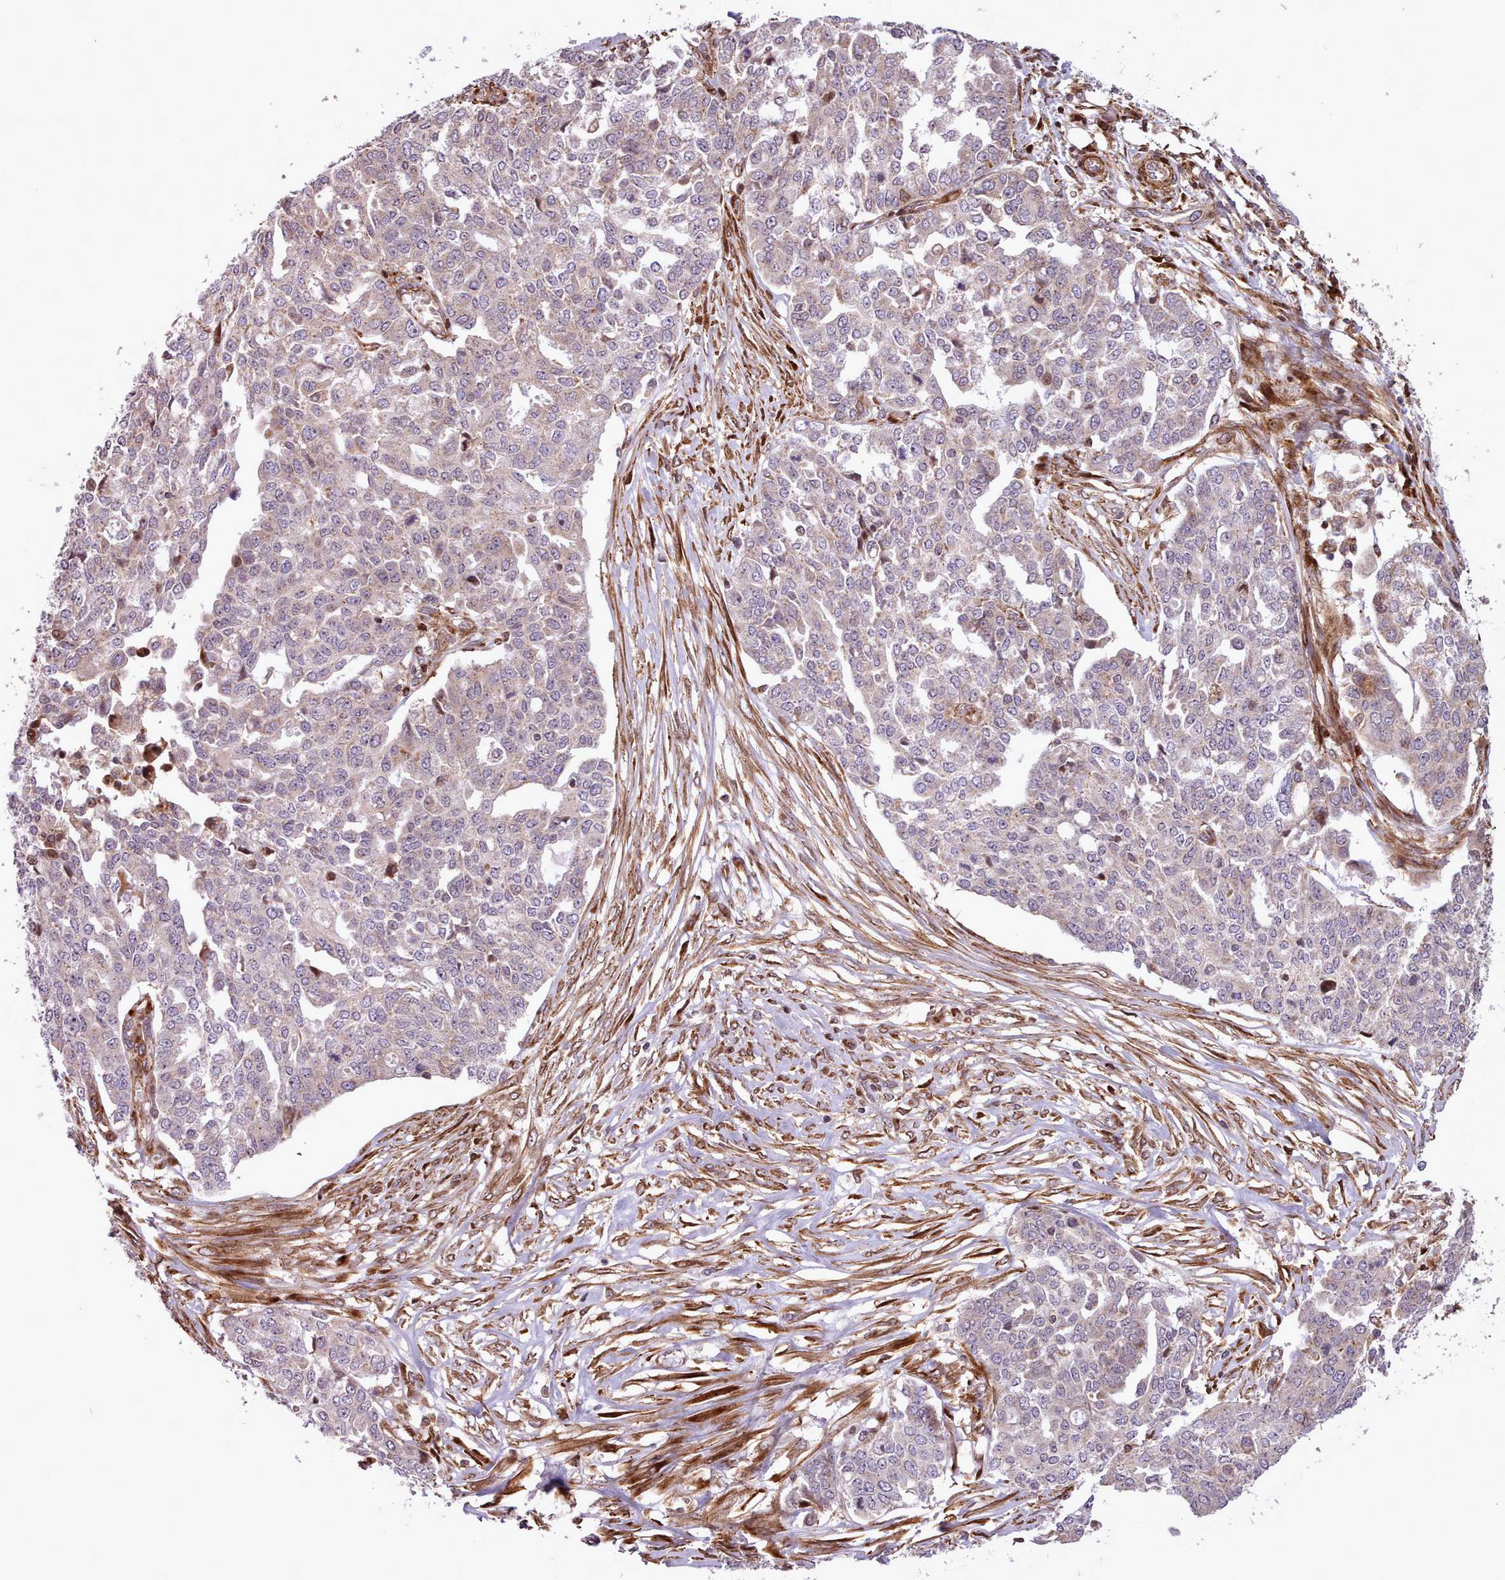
{"staining": {"intensity": "negative", "quantity": "none", "location": "none"}, "tissue": "ovarian cancer", "cell_type": "Tumor cells", "image_type": "cancer", "snomed": [{"axis": "morphology", "description": "Cystadenocarcinoma, serous, NOS"}, {"axis": "topography", "description": "Soft tissue"}, {"axis": "topography", "description": "Ovary"}], "caption": "Immunohistochemical staining of ovarian cancer (serous cystadenocarcinoma) reveals no significant staining in tumor cells.", "gene": "NLRP7", "patient": {"sex": "female", "age": 57}}